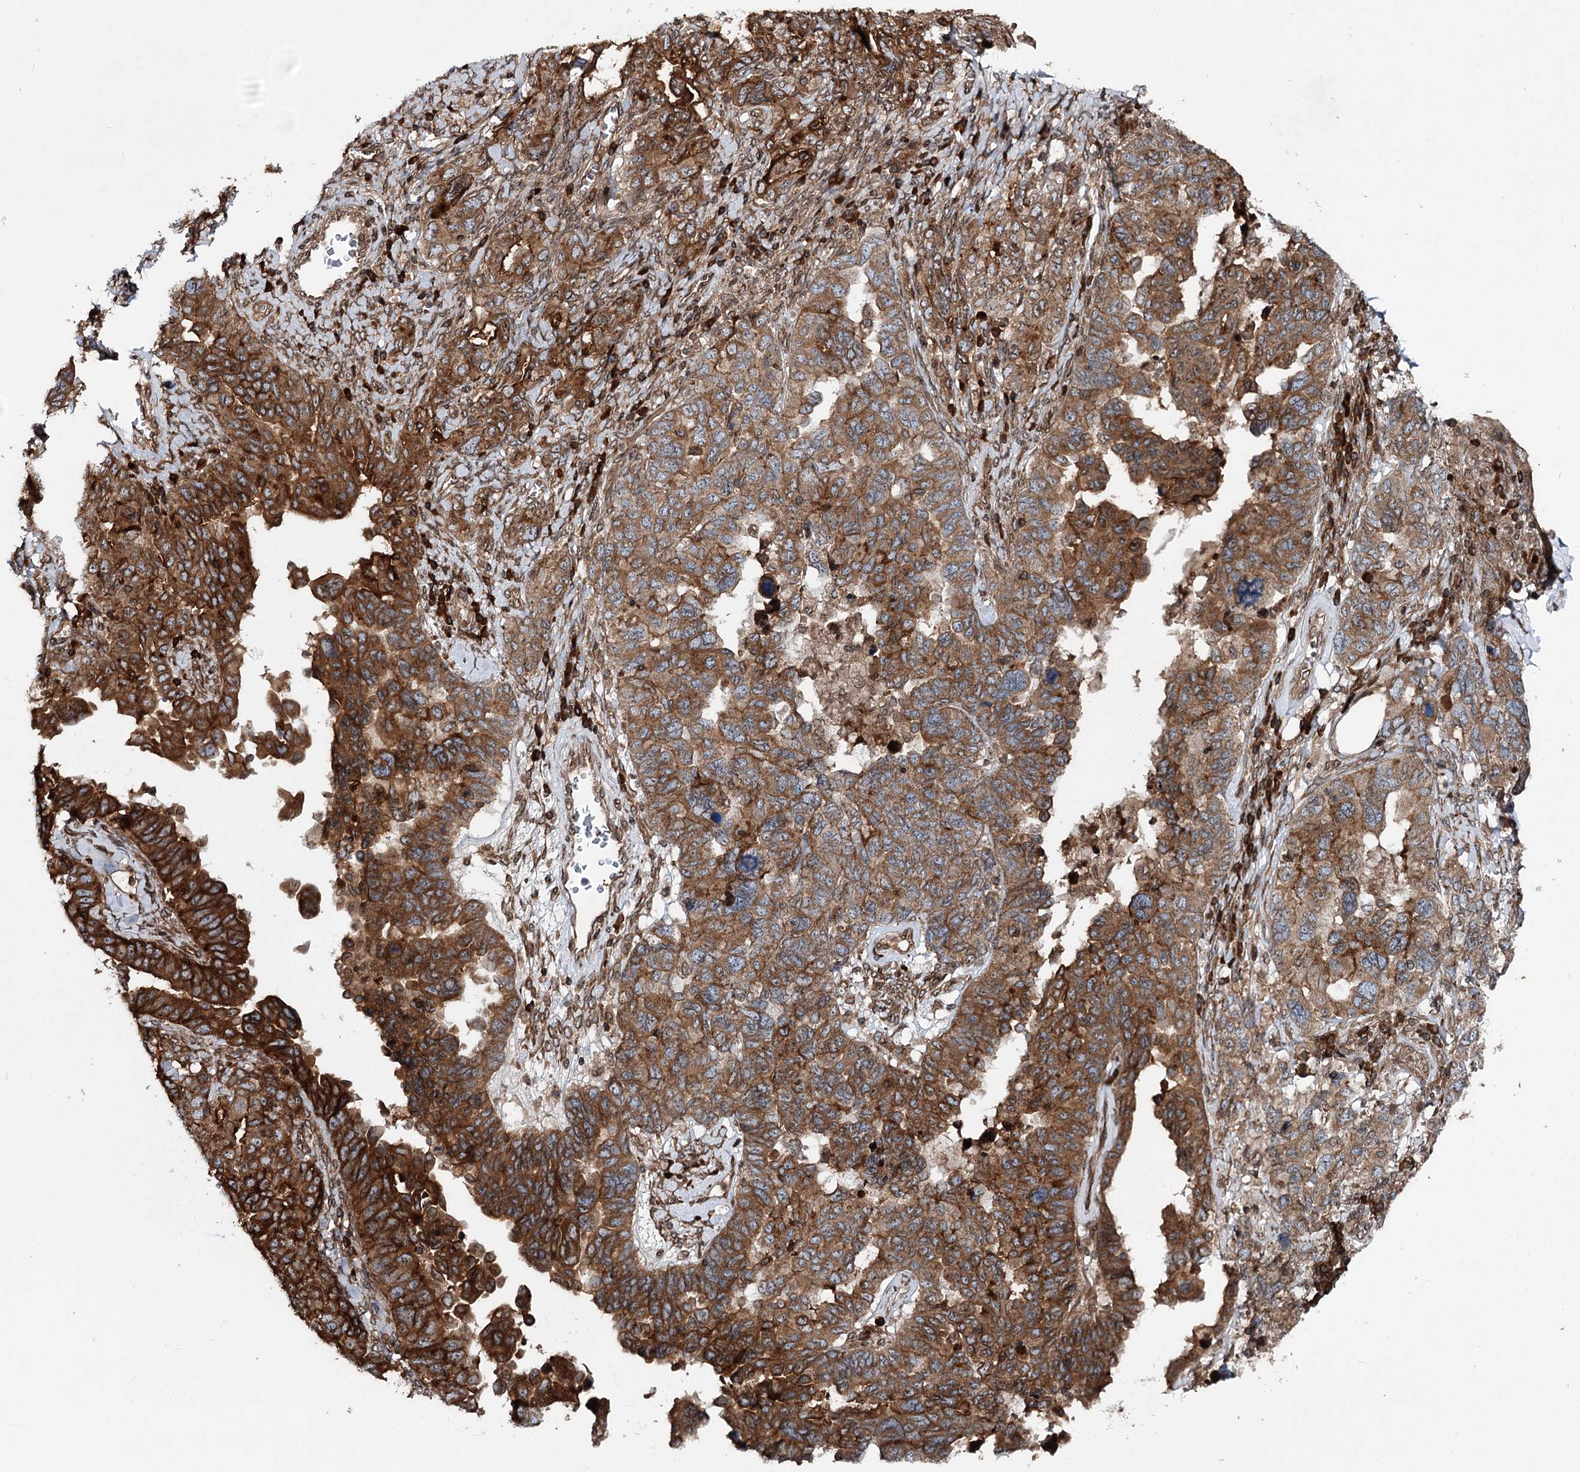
{"staining": {"intensity": "strong", "quantity": ">75%", "location": "cytoplasmic/membranous"}, "tissue": "ovarian cancer", "cell_type": "Tumor cells", "image_type": "cancer", "snomed": [{"axis": "morphology", "description": "Carcinoma, endometroid"}, {"axis": "topography", "description": "Ovary"}], "caption": "An IHC histopathology image of neoplastic tissue is shown. Protein staining in brown shows strong cytoplasmic/membranous positivity in ovarian cancer within tumor cells. The staining is performed using DAB (3,3'-diaminobenzidine) brown chromogen to label protein expression. The nuclei are counter-stained blue using hematoxylin.", "gene": "FGFR1OP2", "patient": {"sex": "female", "age": 62}}